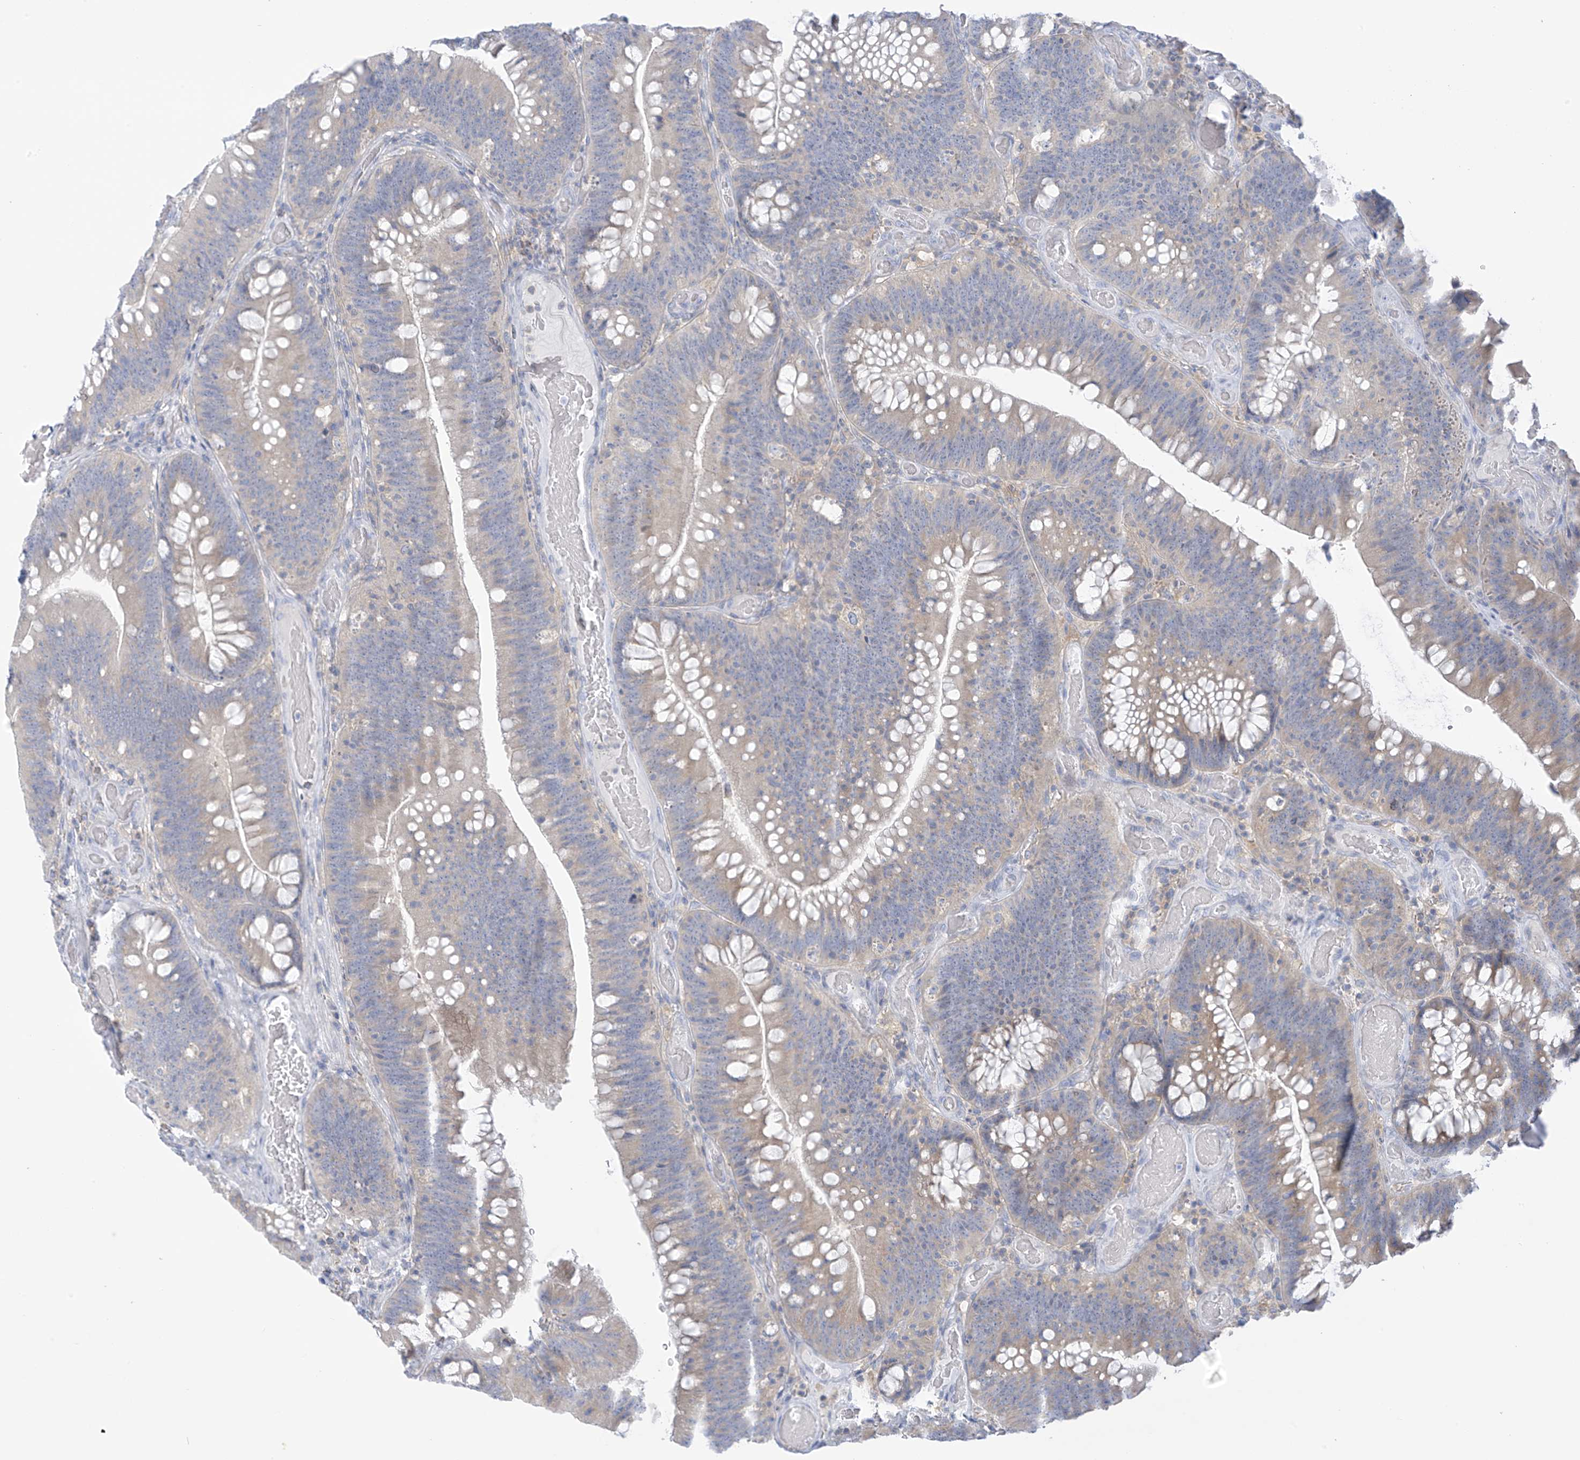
{"staining": {"intensity": "negative", "quantity": "none", "location": "none"}, "tissue": "colorectal cancer", "cell_type": "Tumor cells", "image_type": "cancer", "snomed": [{"axis": "morphology", "description": "Normal tissue, NOS"}, {"axis": "topography", "description": "Colon"}], "caption": "A histopathology image of human colorectal cancer is negative for staining in tumor cells. (DAB (3,3'-diaminobenzidine) immunohistochemistry (IHC), high magnification).", "gene": "SLC6A12", "patient": {"sex": "female", "age": 82}}